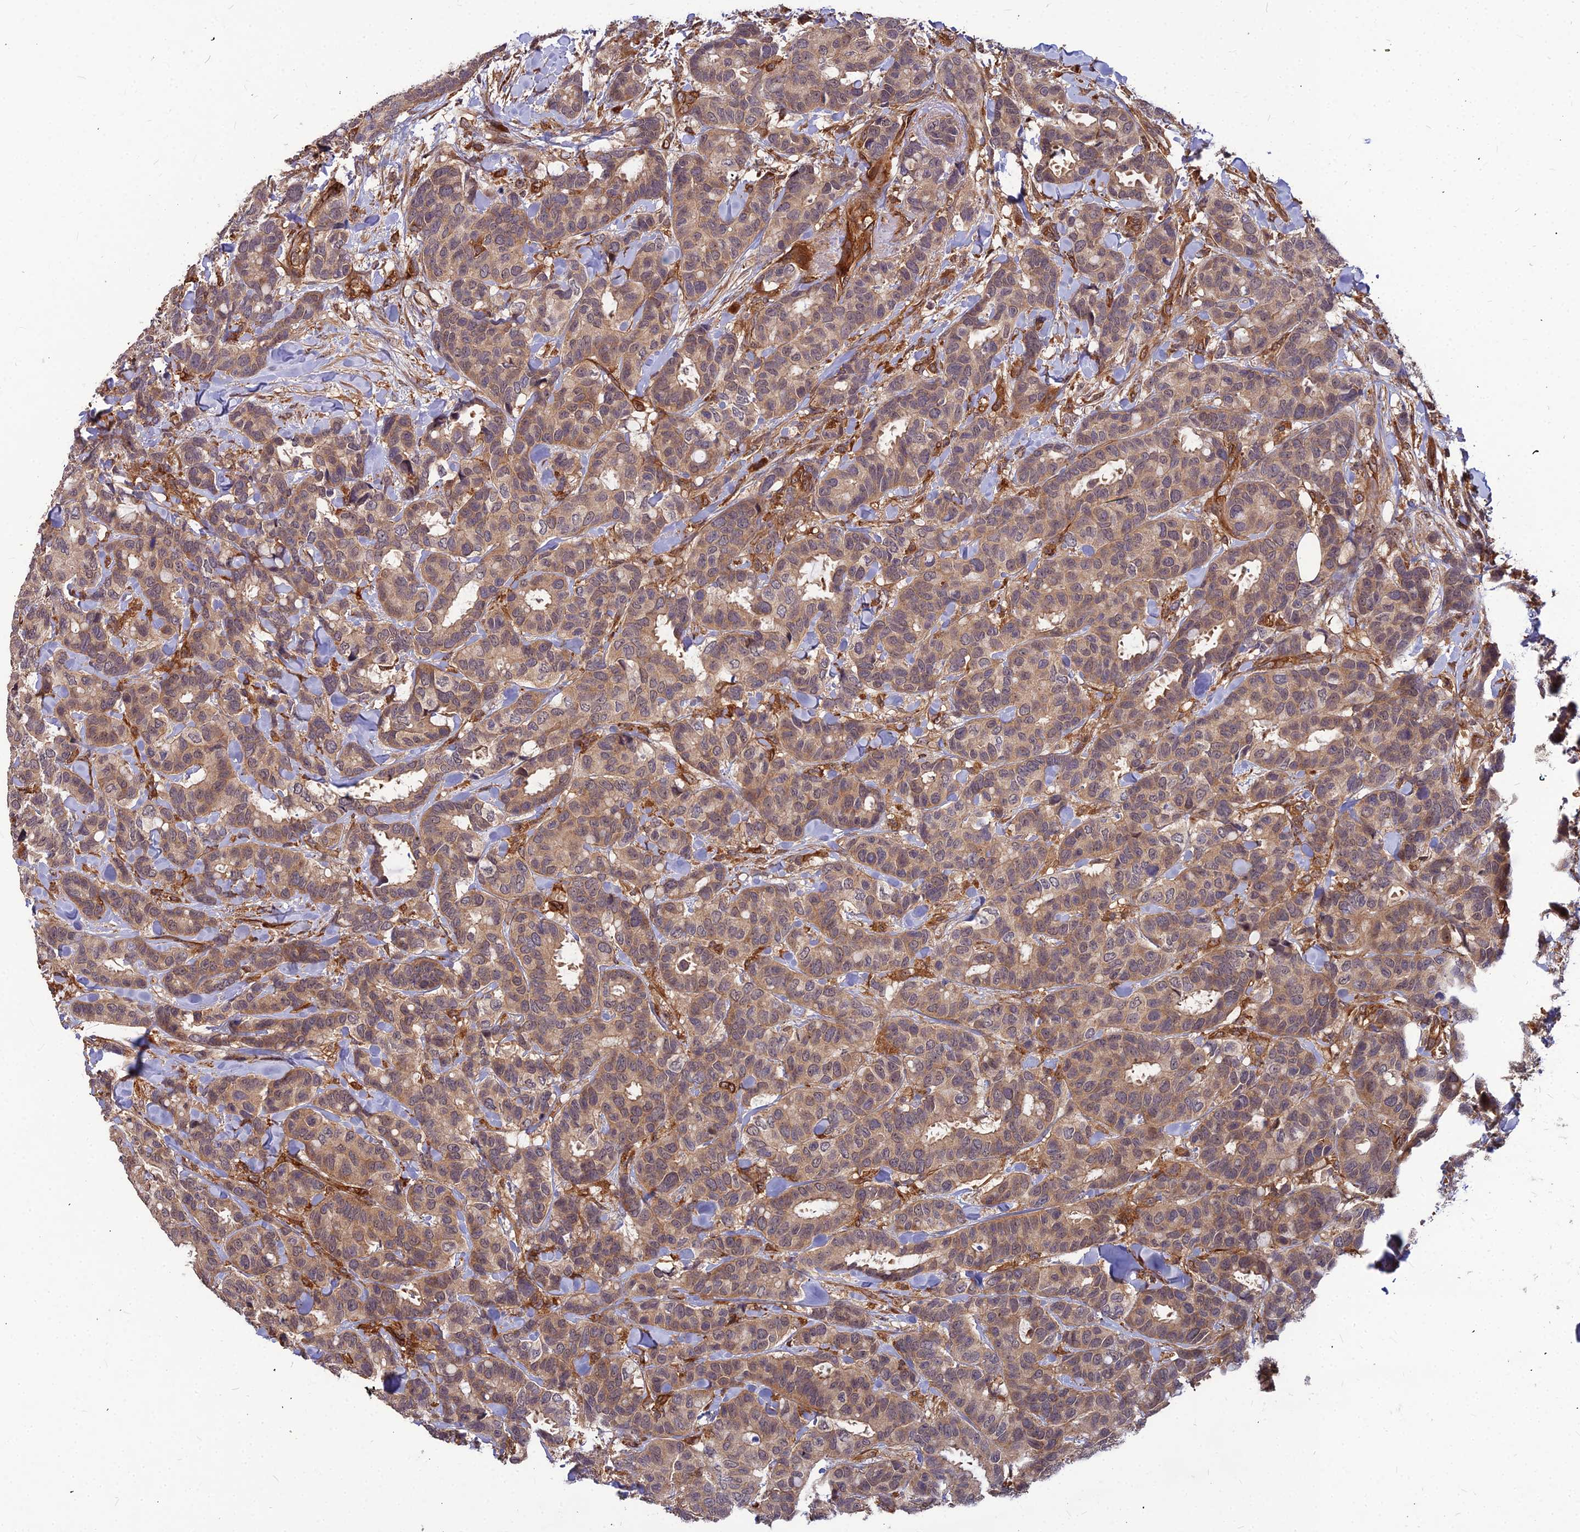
{"staining": {"intensity": "weak", "quantity": ">75%", "location": "cytoplasmic/membranous"}, "tissue": "breast cancer", "cell_type": "Tumor cells", "image_type": "cancer", "snomed": [{"axis": "morphology", "description": "Normal tissue, NOS"}, {"axis": "morphology", "description": "Duct carcinoma"}, {"axis": "topography", "description": "Breast"}], "caption": "DAB immunohistochemical staining of human breast cancer (invasive ductal carcinoma) demonstrates weak cytoplasmic/membranous protein expression in approximately >75% of tumor cells.", "gene": "ZNF467", "patient": {"sex": "female", "age": 87}}